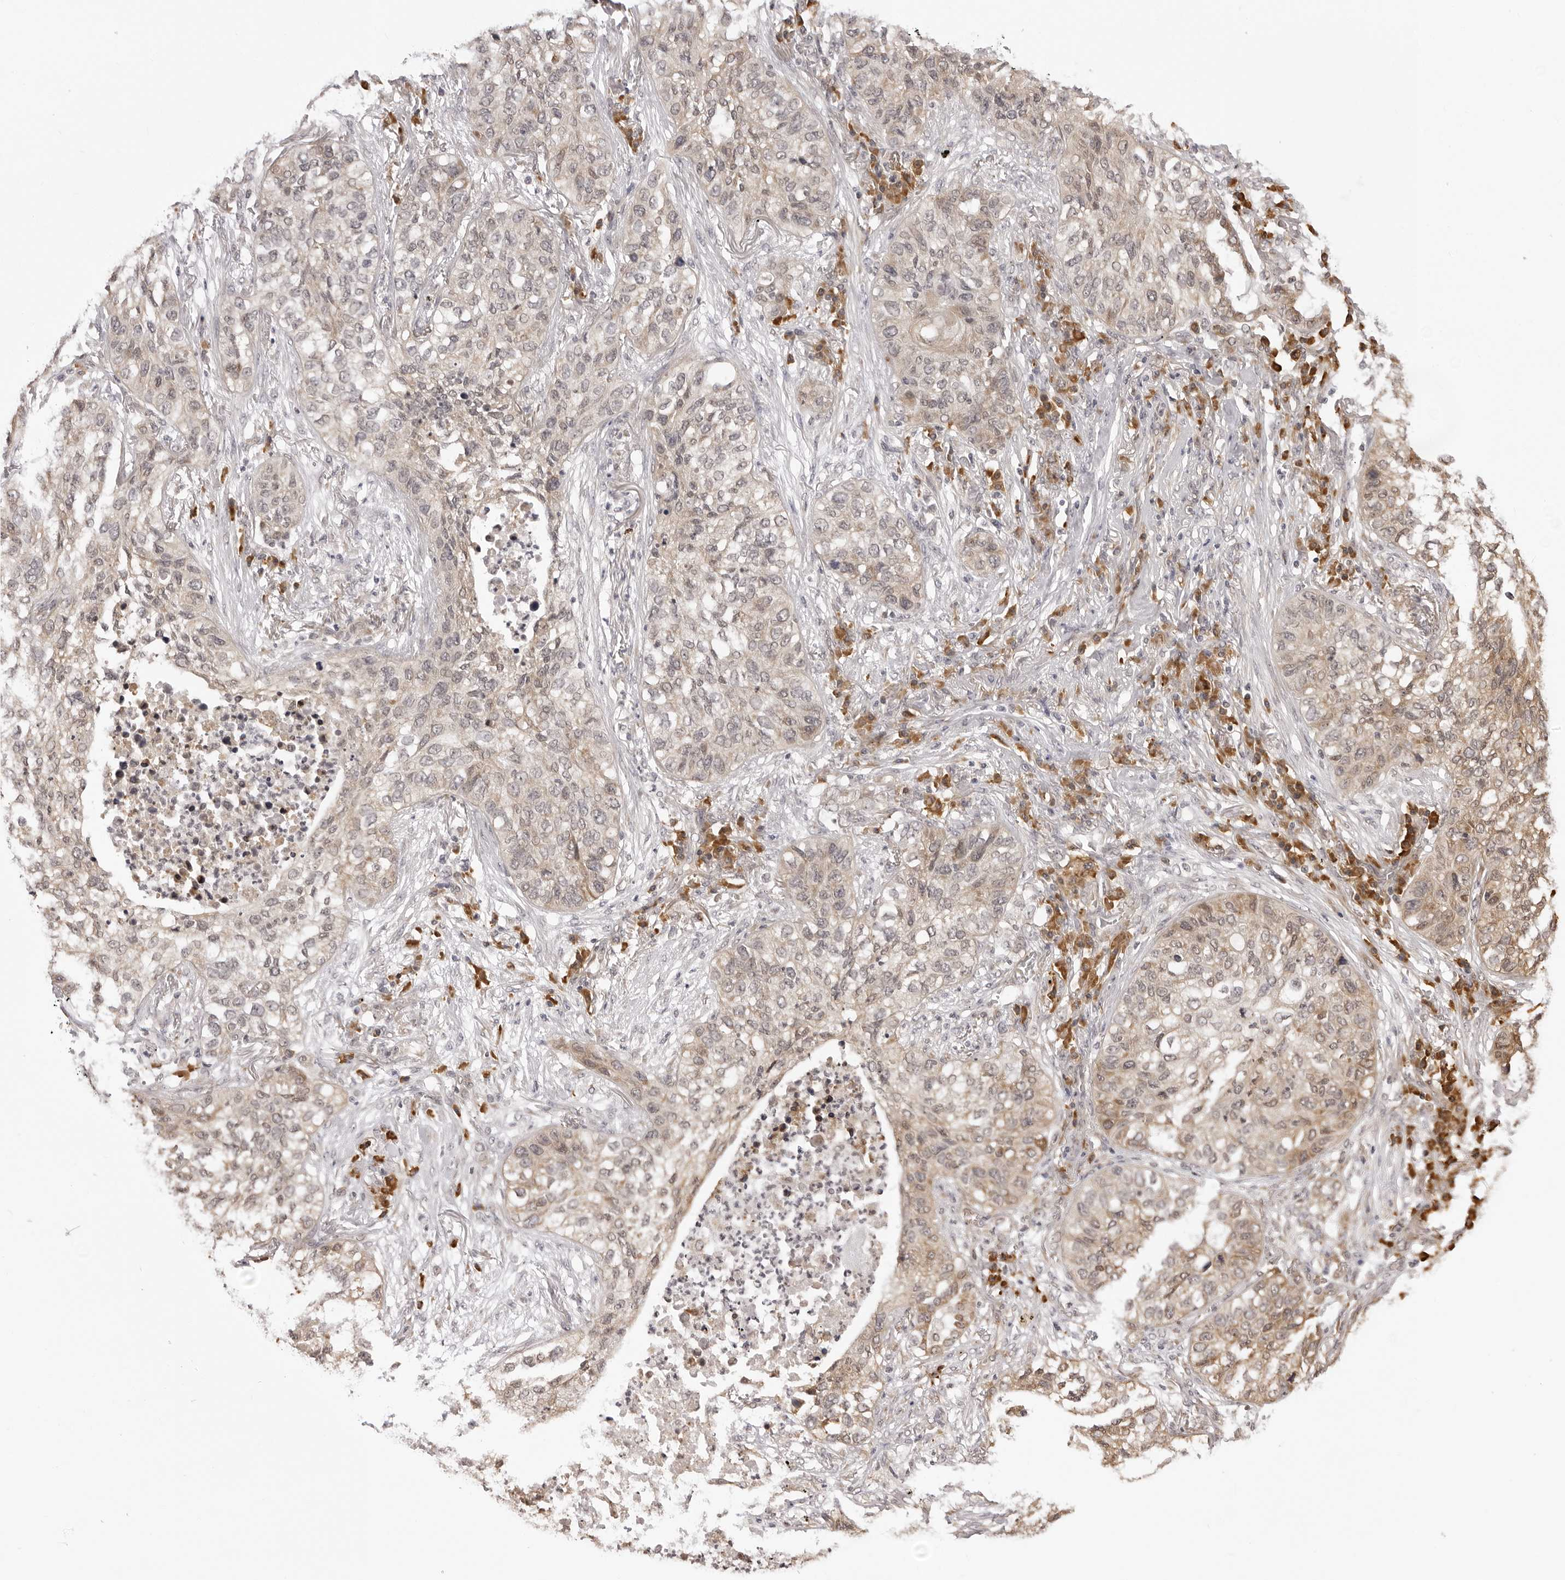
{"staining": {"intensity": "moderate", "quantity": ">75%", "location": "cytoplasmic/membranous"}, "tissue": "lung cancer", "cell_type": "Tumor cells", "image_type": "cancer", "snomed": [{"axis": "morphology", "description": "Squamous cell carcinoma, NOS"}, {"axis": "topography", "description": "Lung"}], "caption": "Tumor cells display medium levels of moderate cytoplasmic/membranous positivity in approximately >75% of cells in human lung cancer. (Brightfield microscopy of DAB IHC at high magnification).", "gene": "ZC3H11A", "patient": {"sex": "female", "age": 63}}